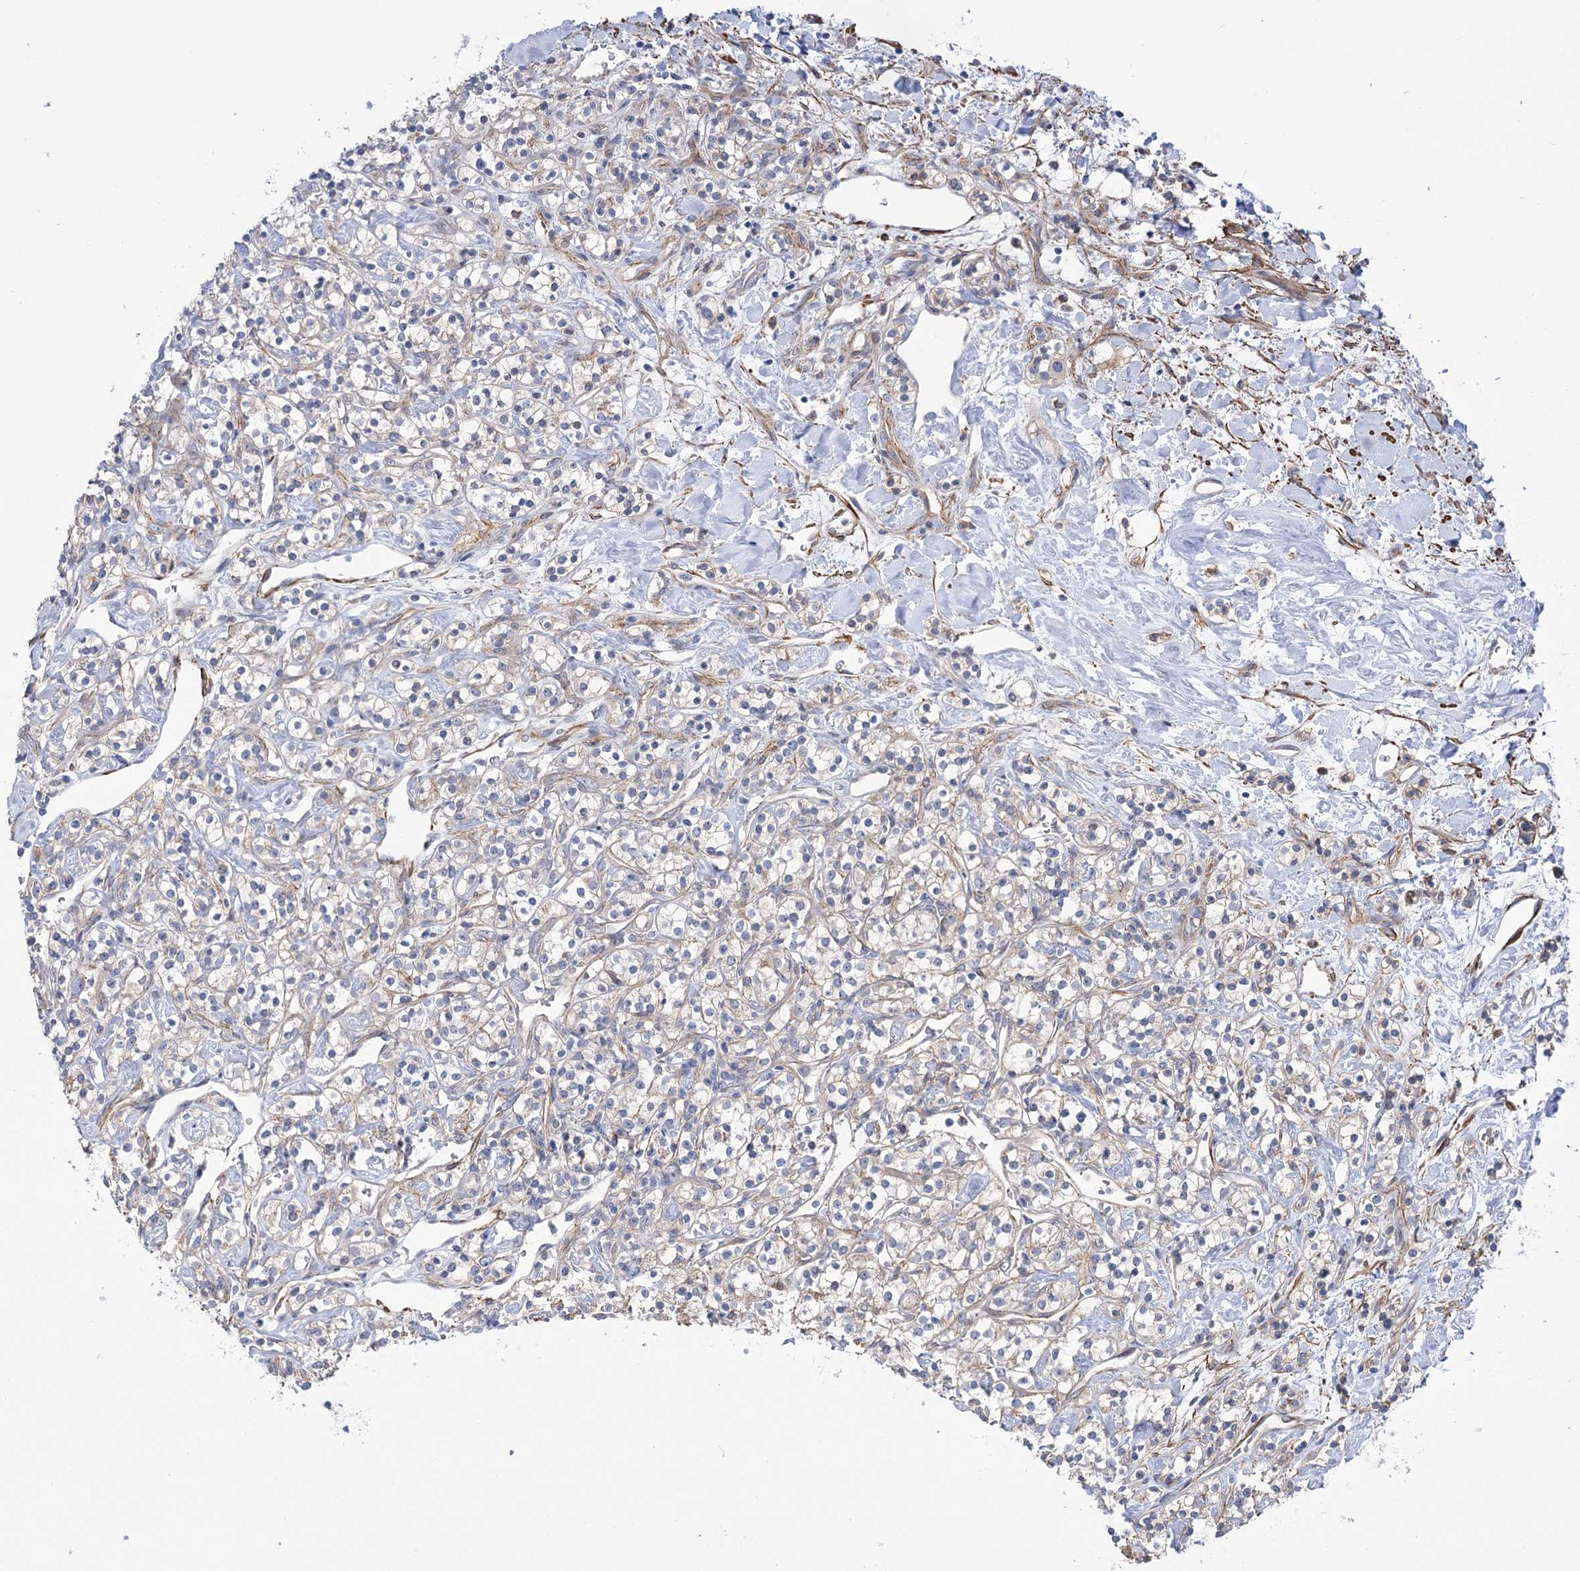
{"staining": {"intensity": "negative", "quantity": "none", "location": "none"}, "tissue": "renal cancer", "cell_type": "Tumor cells", "image_type": "cancer", "snomed": [{"axis": "morphology", "description": "Adenocarcinoma, NOS"}, {"axis": "topography", "description": "Kidney"}], "caption": "IHC histopathology image of neoplastic tissue: human renal cancer stained with DAB (3,3'-diaminobenzidine) demonstrates no significant protein staining in tumor cells.", "gene": "WASHC3", "patient": {"sex": "male", "age": 77}}